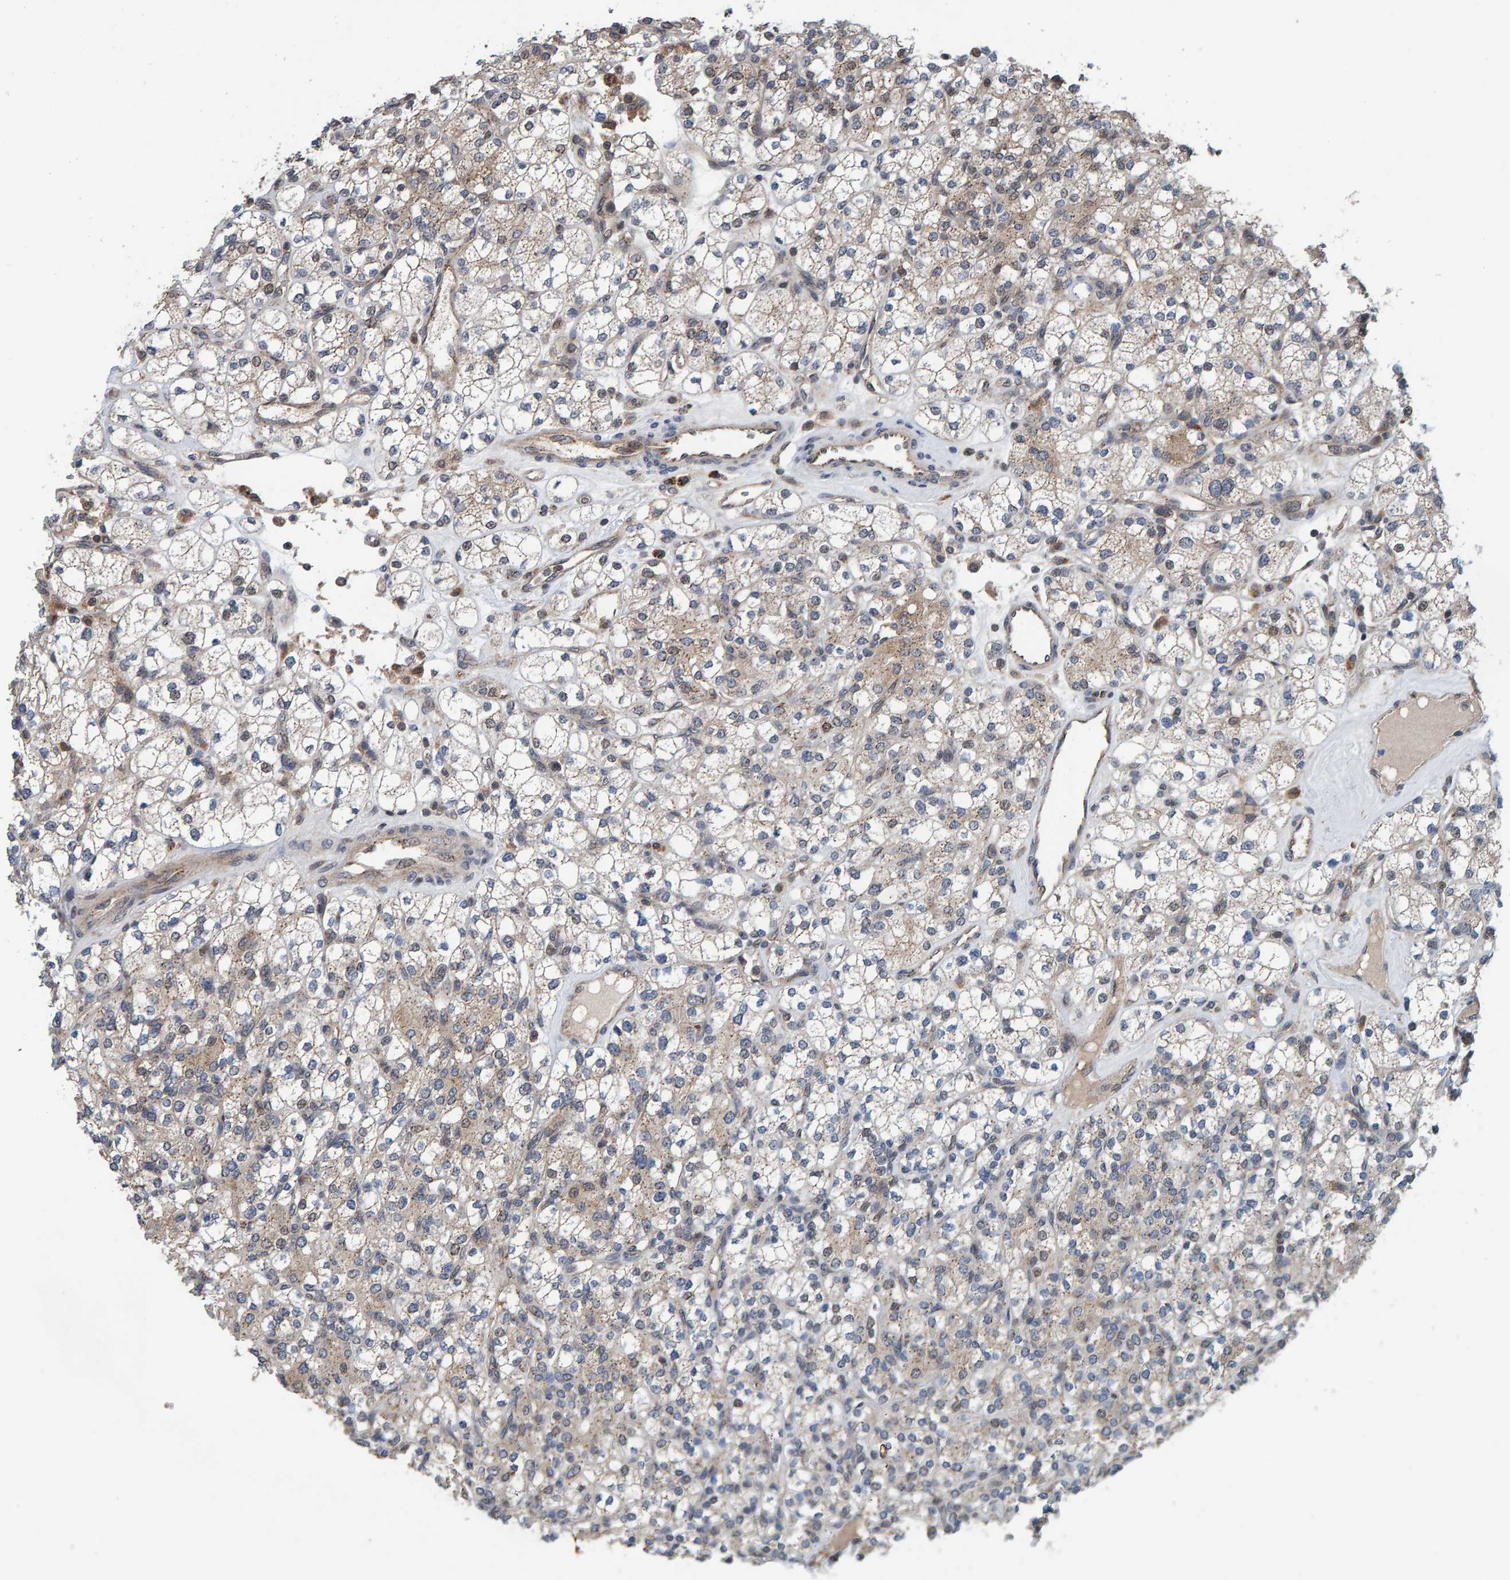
{"staining": {"intensity": "weak", "quantity": ">75%", "location": "cytoplasmic/membranous"}, "tissue": "renal cancer", "cell_type": "Tumor cells", "image_type": "cancer", "snomed": [{"axis": "morphology", "description": "Adenocarcinoma, NOS"}, {"axis": "topography", "description": "Kidney"}], "caption": "The histopathology image exhibits staining of renal adenocarcinoma, revealing weak cytoplasmic/membranous protein expression (brown color) within tumor cells.", "gene": "CCDC25", "patient": {"sex": "male", "age": 77}}